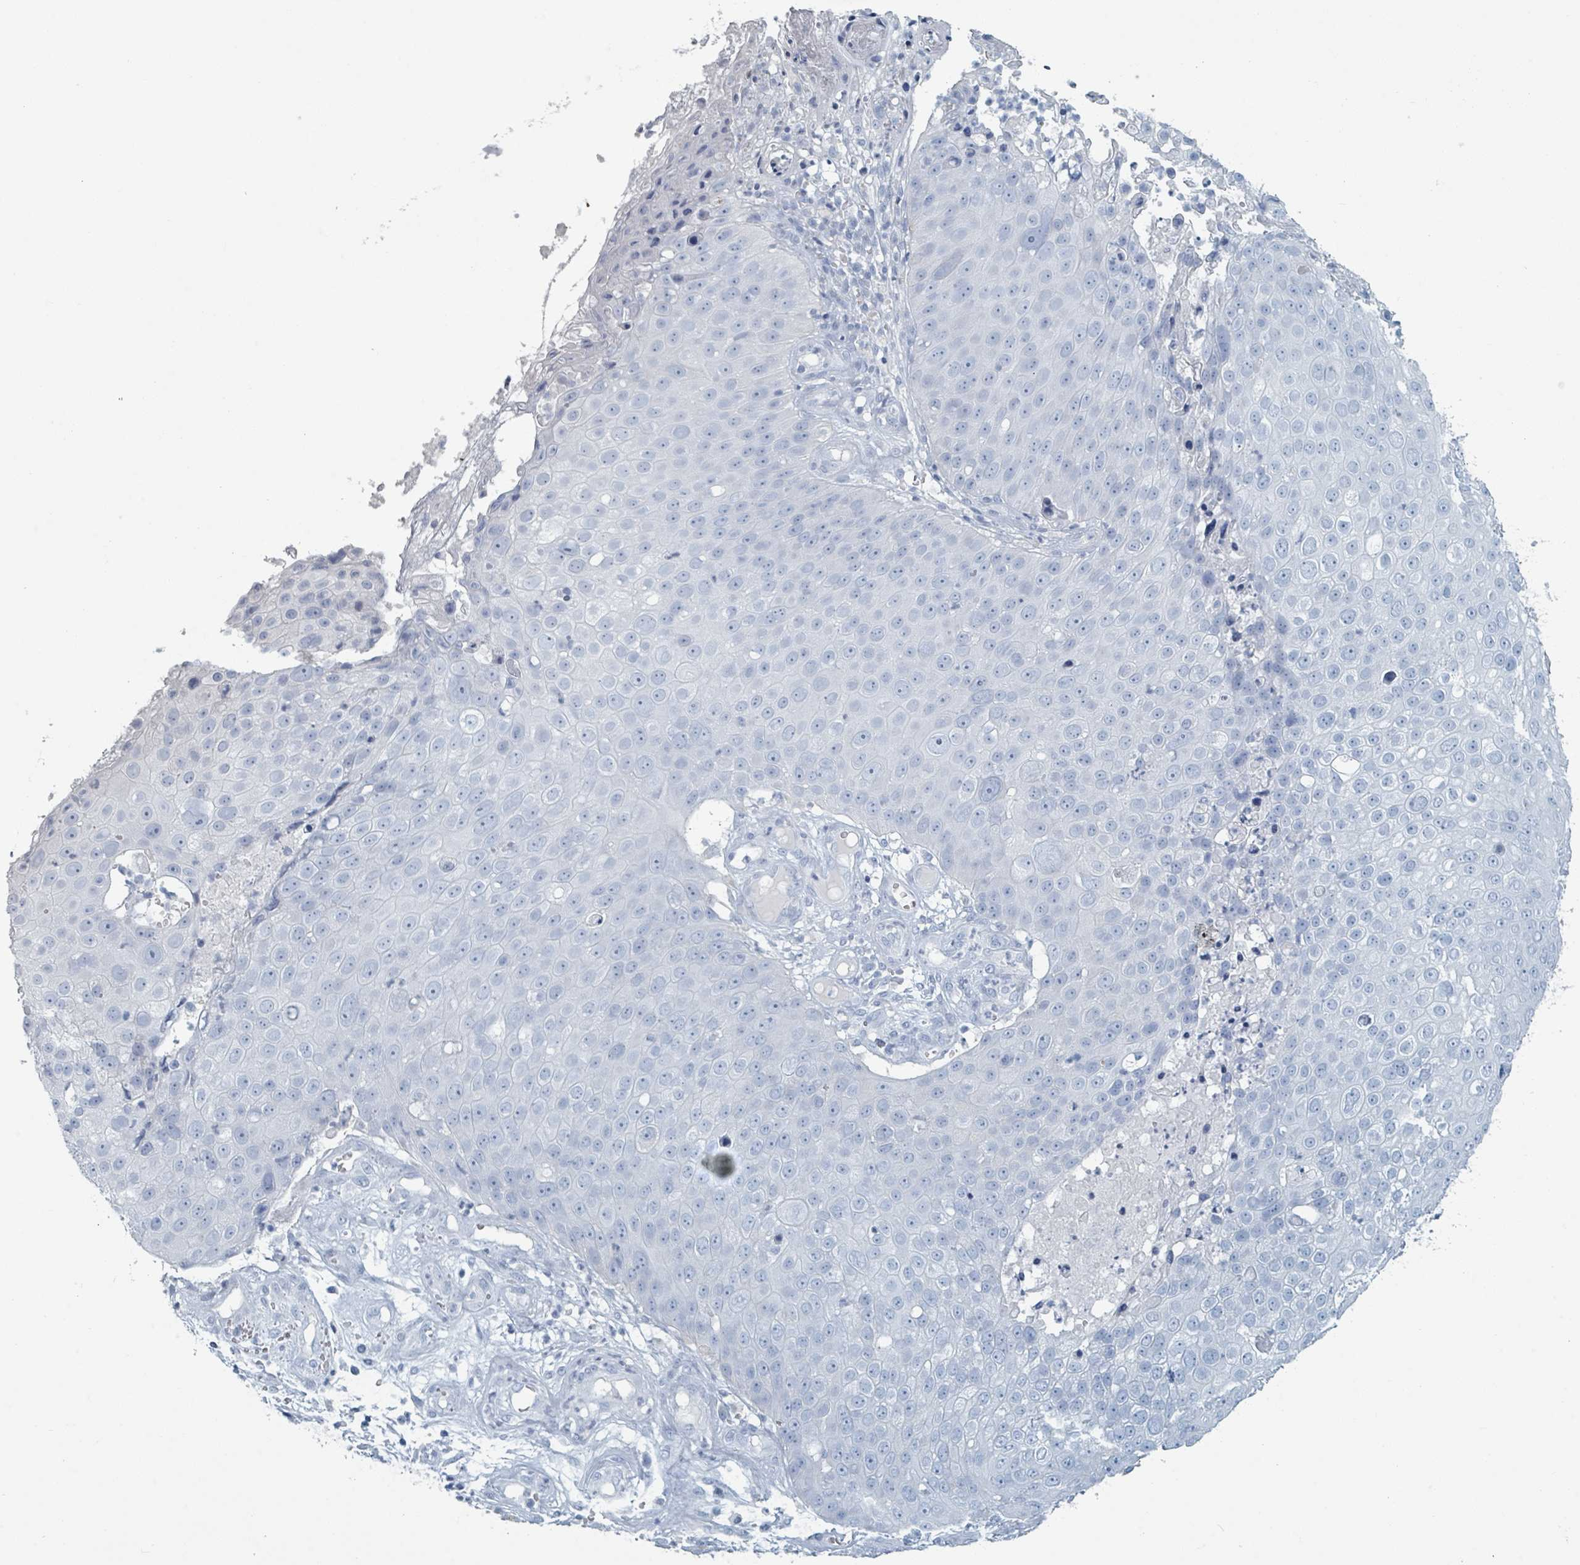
{"staining": {"intensity": "negative", "quantity": "none", "location": "none"}, "tissue": "skin cancer", "cell_type": "Tumor cells", "image_type": "cancer", "snomed": [{"axis": "morphology", "description": "Squamous cell carcinoma, NOS"}, {"axis": "topography", "description": "Skin"}], "caption": "The image reveals no staining of tumor cells in skin cancer. (DAB IHC visualized using brightfield microscopy, high magnification).", "gene": "HEATR5A", "patient": {"sex": "male", "age": 71}}